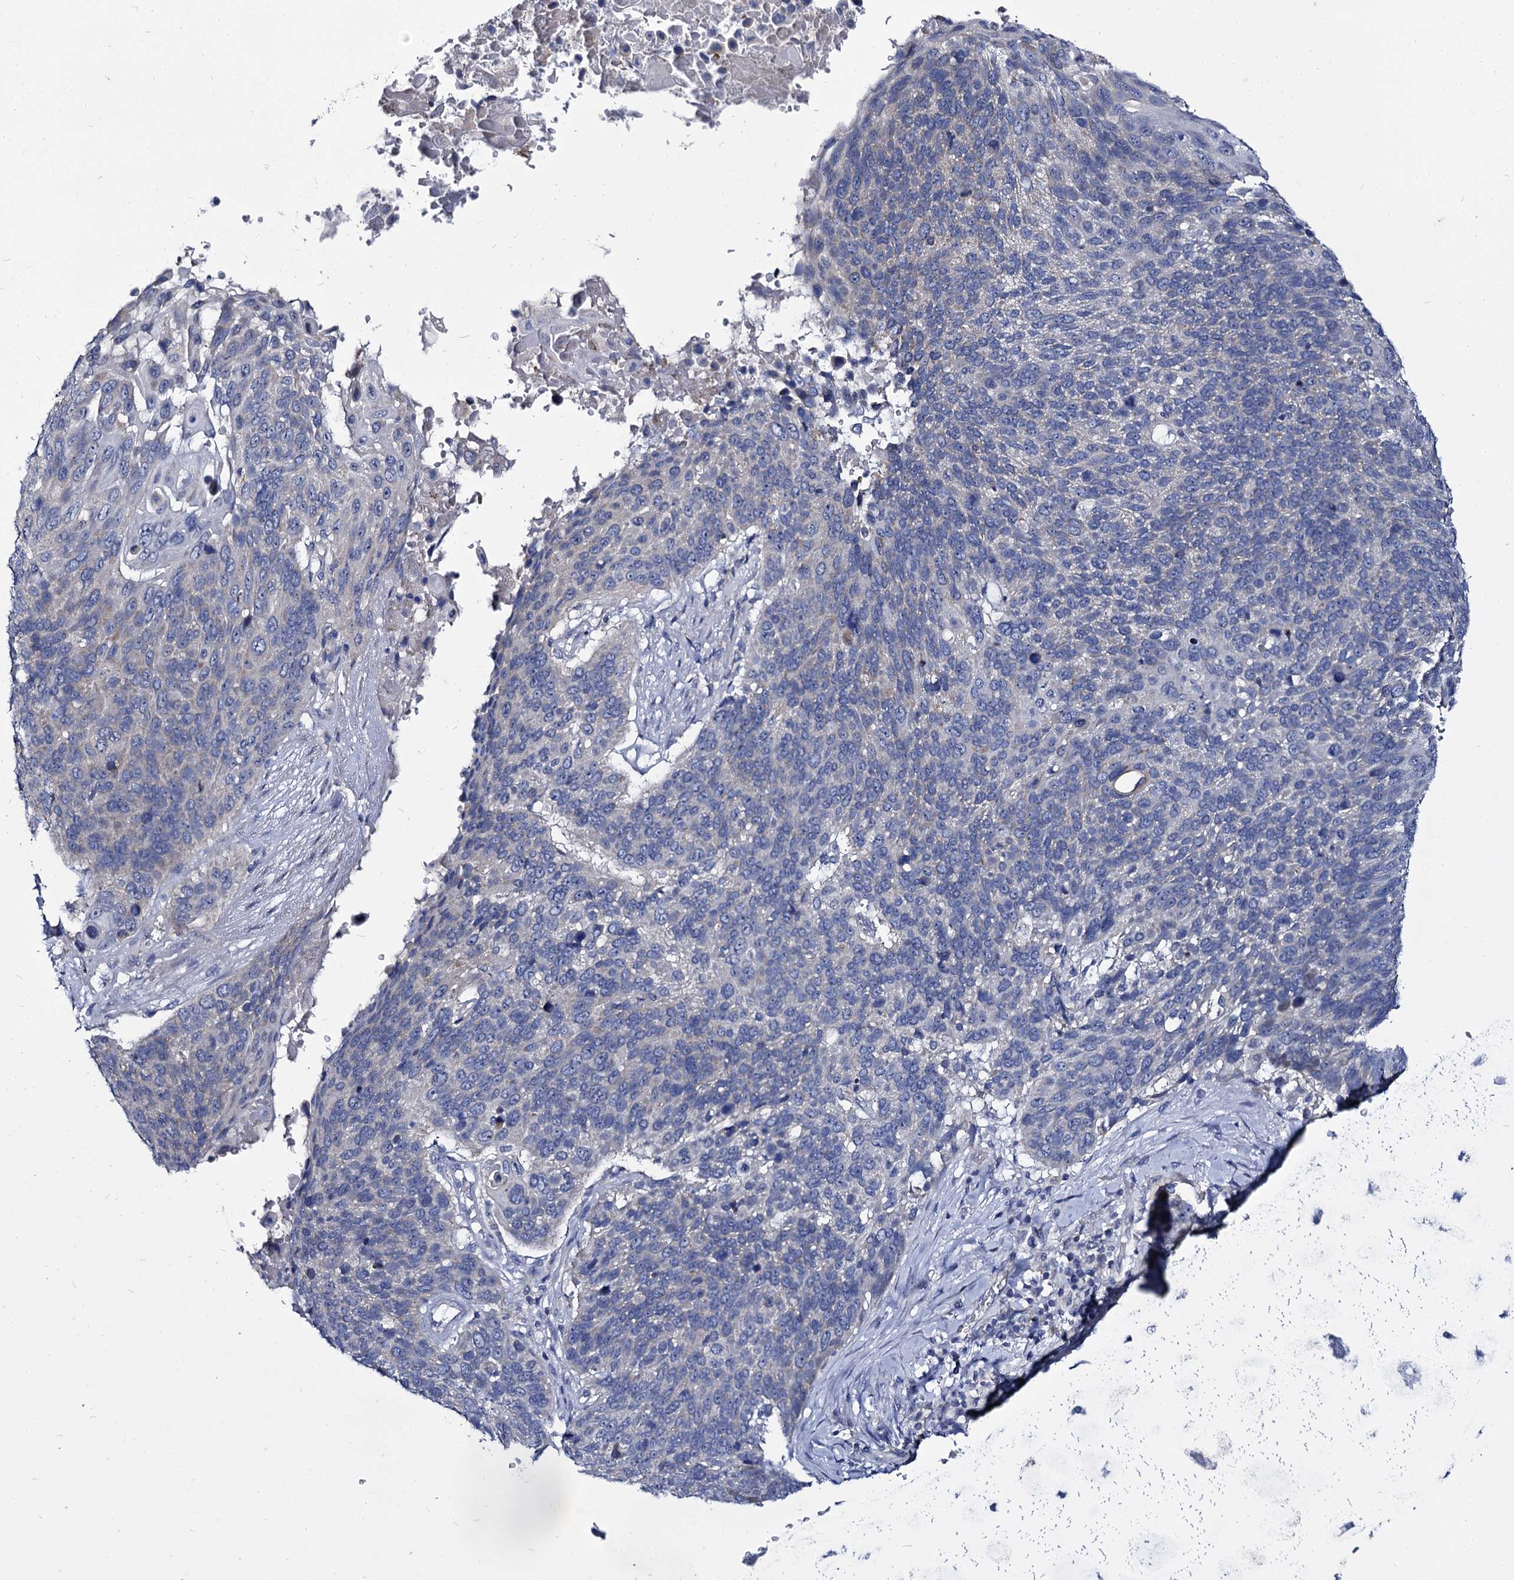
{"staining": {"intensity": "negative", "quantity": "none", "location": "none"}, "tissue": "lung cancer", "cell_type": "Tumor cells", "image_type": "cancer", "snomed": [{"axis": "morphology", "description": "Squamous cell carcinoma, NOS"}, {"axis": "topography", "description": "Lung"}], "caption": "Human squamous cell carcinoma (lung) stained for a protein using immunohistochemistry reveals no positivity in tumor cells.", "gene": "PANX2", "patient": {"sex": "male", "age": 66}}